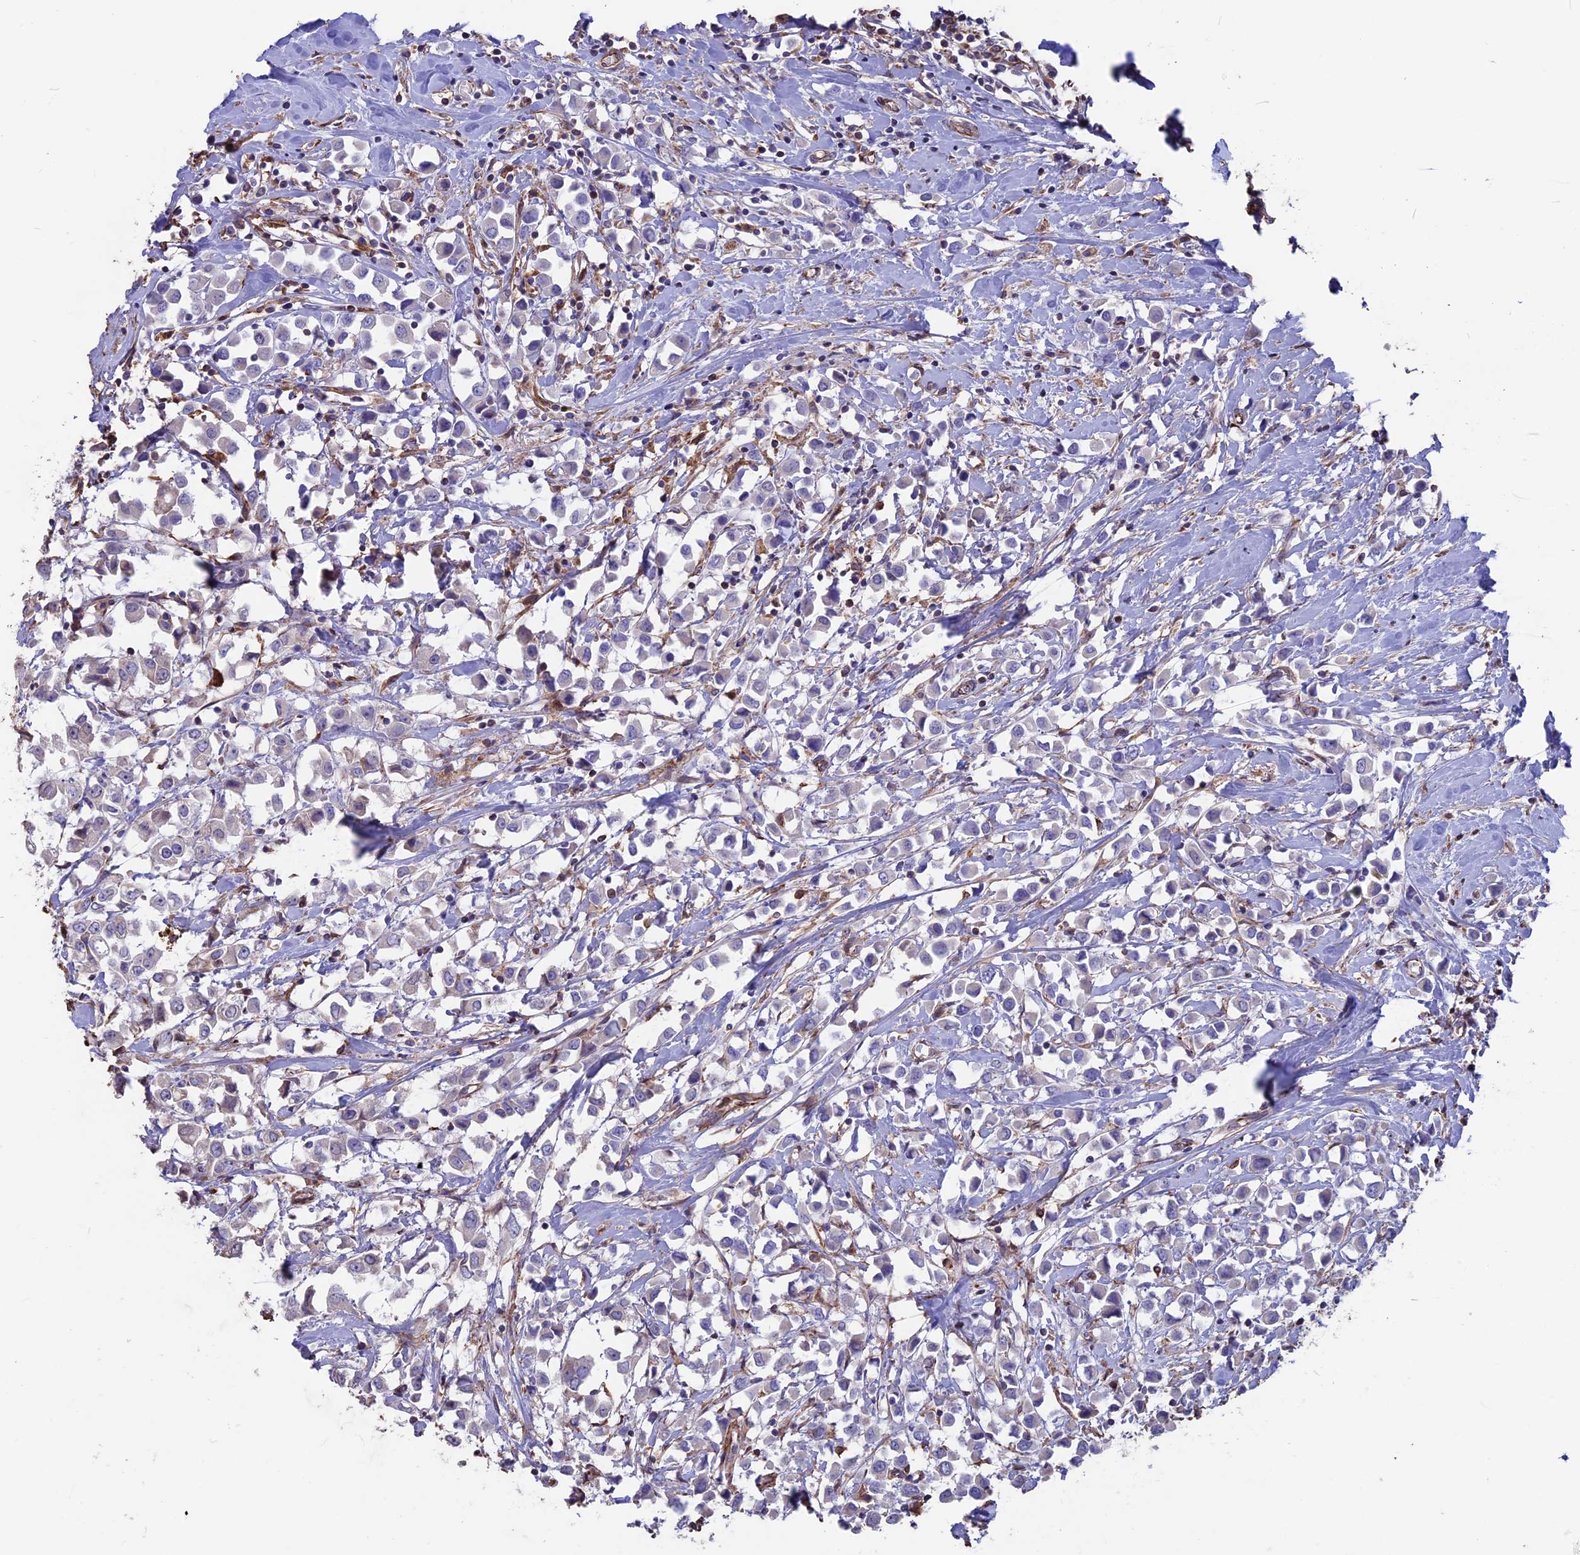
{"staining": {"intensity": "negative", "quantity": "none", "location": "none"}, "tissue": "breast cancer", "cell_type": "Tumor cells", "image_type": "cancer", "snomed": [{"axis": "morphology", "description": "Duct carcinoma"}, {"axis": "topography", "description": "Breast"}], "caption": "This is an immunohistochemistry (IHC) micrograph of human breast cancer (intraductal carcinoma). There is no positivity in tumor cells.", "gene": "SEH1L", "patient": {"sex": "female", "age": 61}}